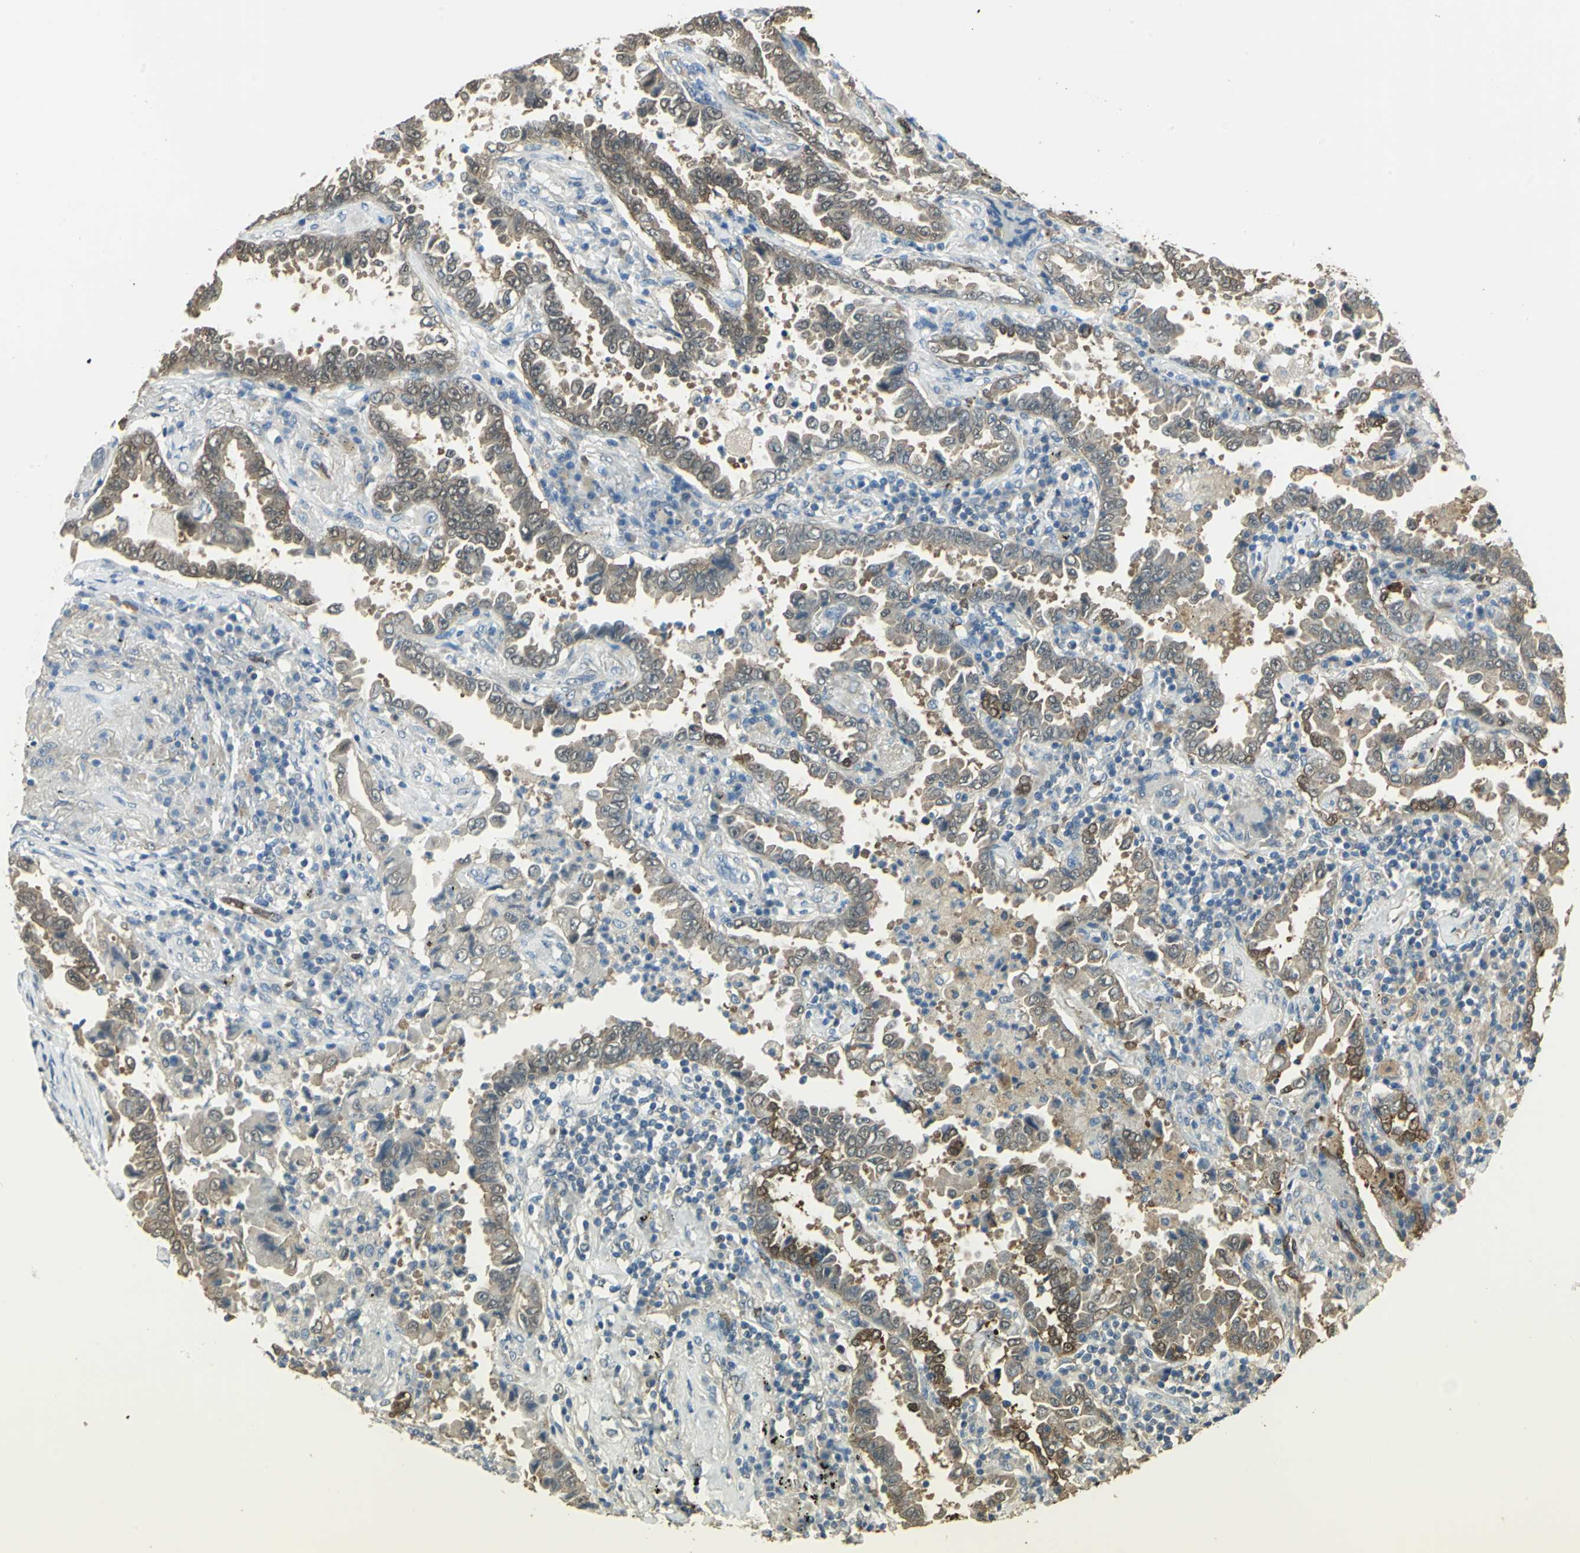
{"staining": {"intensity": "moderate", "quantity": "25%-75%", "location": "cytoplasmic/membranous"}, "tissue": "lung cancer", "cell_type": "Tumor cells", "image_type": "cancer", "snomed": [{"axis": "morphology", "description": "Normal tissue, NOS"}, {"axis": "morphology", "description": "Inflammation, NOS"}, {"axis": "morphology", "description": "Adenocarcinoma, NOS"}, {"axis": "topography", "description": "Lung"}], "caption": "Immunohistochemical staining of human lung cancer (adenocarcinoma) shows moderate cytoplasmic/membranous protein positivity in approximately 25%-75% of tumor cells.", "gene": "DDAH1", "patient": {"sex": "female", "age": 64}}